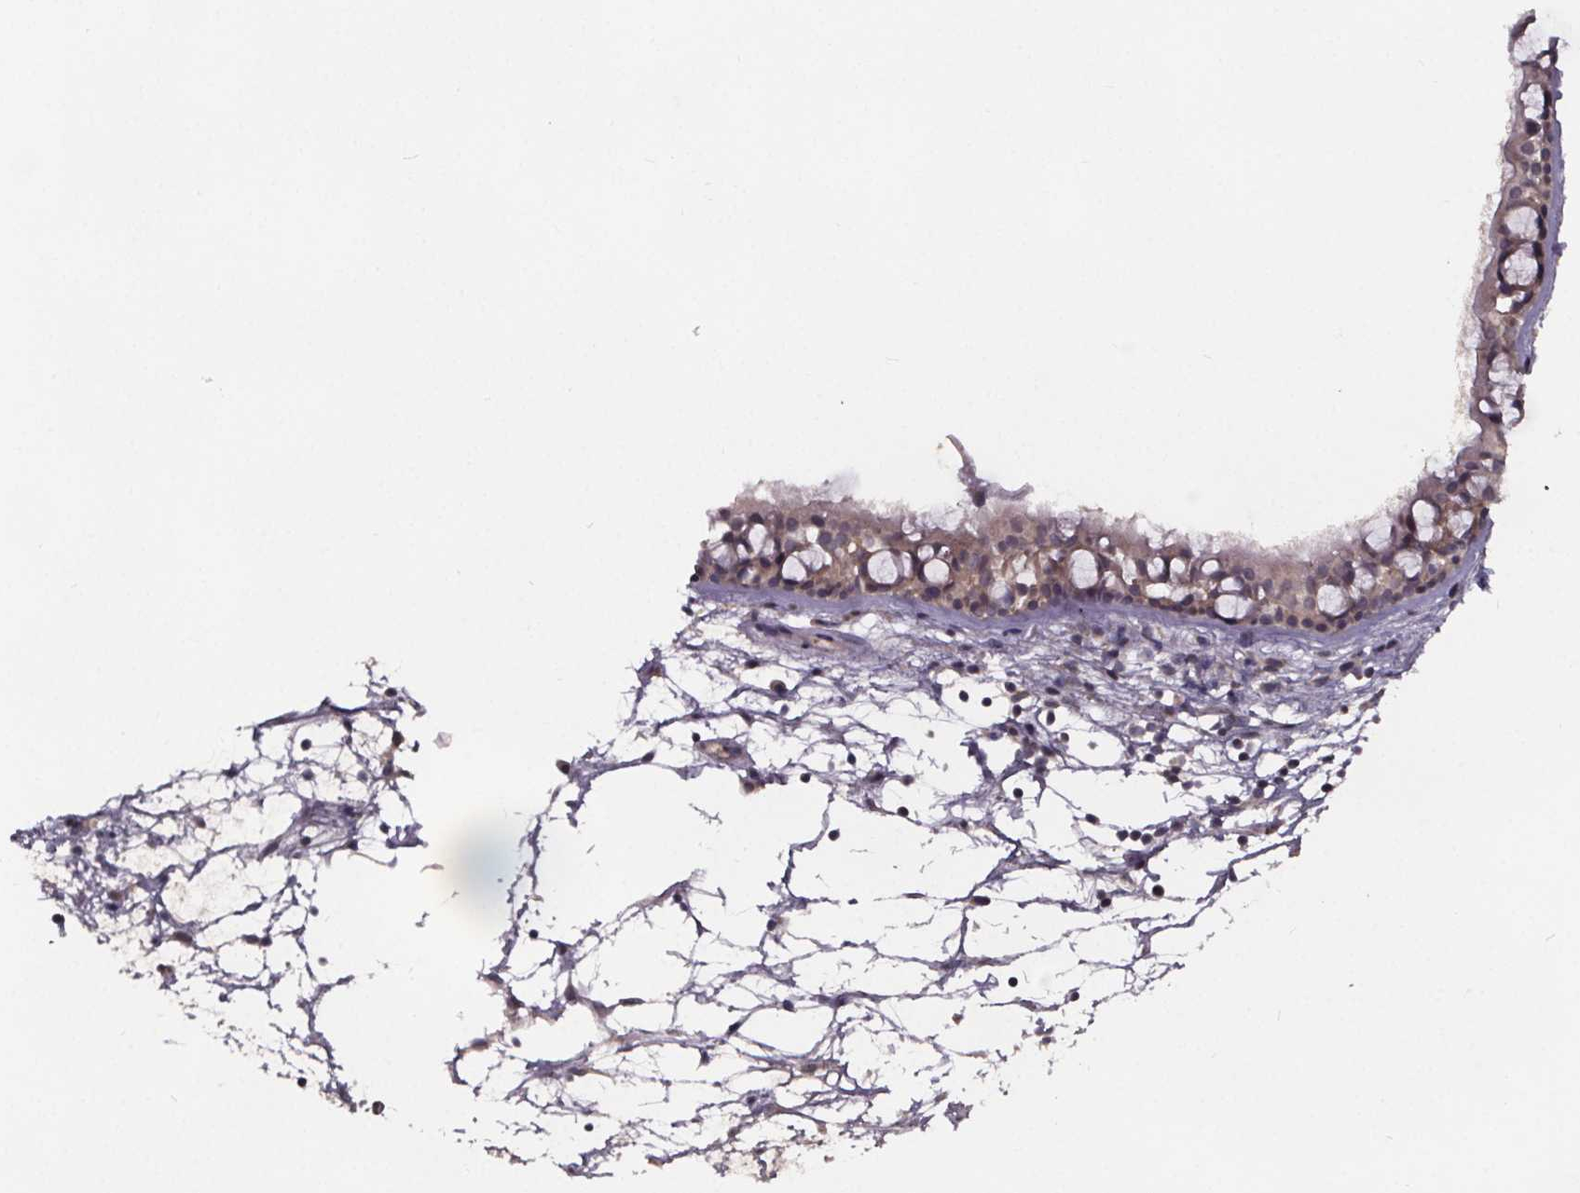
{"staining": {"intensity": "weak", "quantity": ">75%", "location": "cytoplasmic/membranous"}, "tissue": "nasopharynx", "cell_type": "Respiratory epithelial cells", "image_type": "normal", "snomed": [{"axis": "morphology", "description": "Normal tissue, NOS"}, {"axis": "topography", "description": "Nasopharynx"}], "caption": "A low amount of weak cytoplasmic/membranous staining is appreciated in about >75% of respiratory epithelial cells in benign nasopharynx. The staining was performed using DAB (3,3'-diaminobenzidine), with brown indicating positive protein expression. Nuclei are stained blue with hematoxylin.", "gene": "SMIM1", "patient": {"sex": "male", "age": 68}}